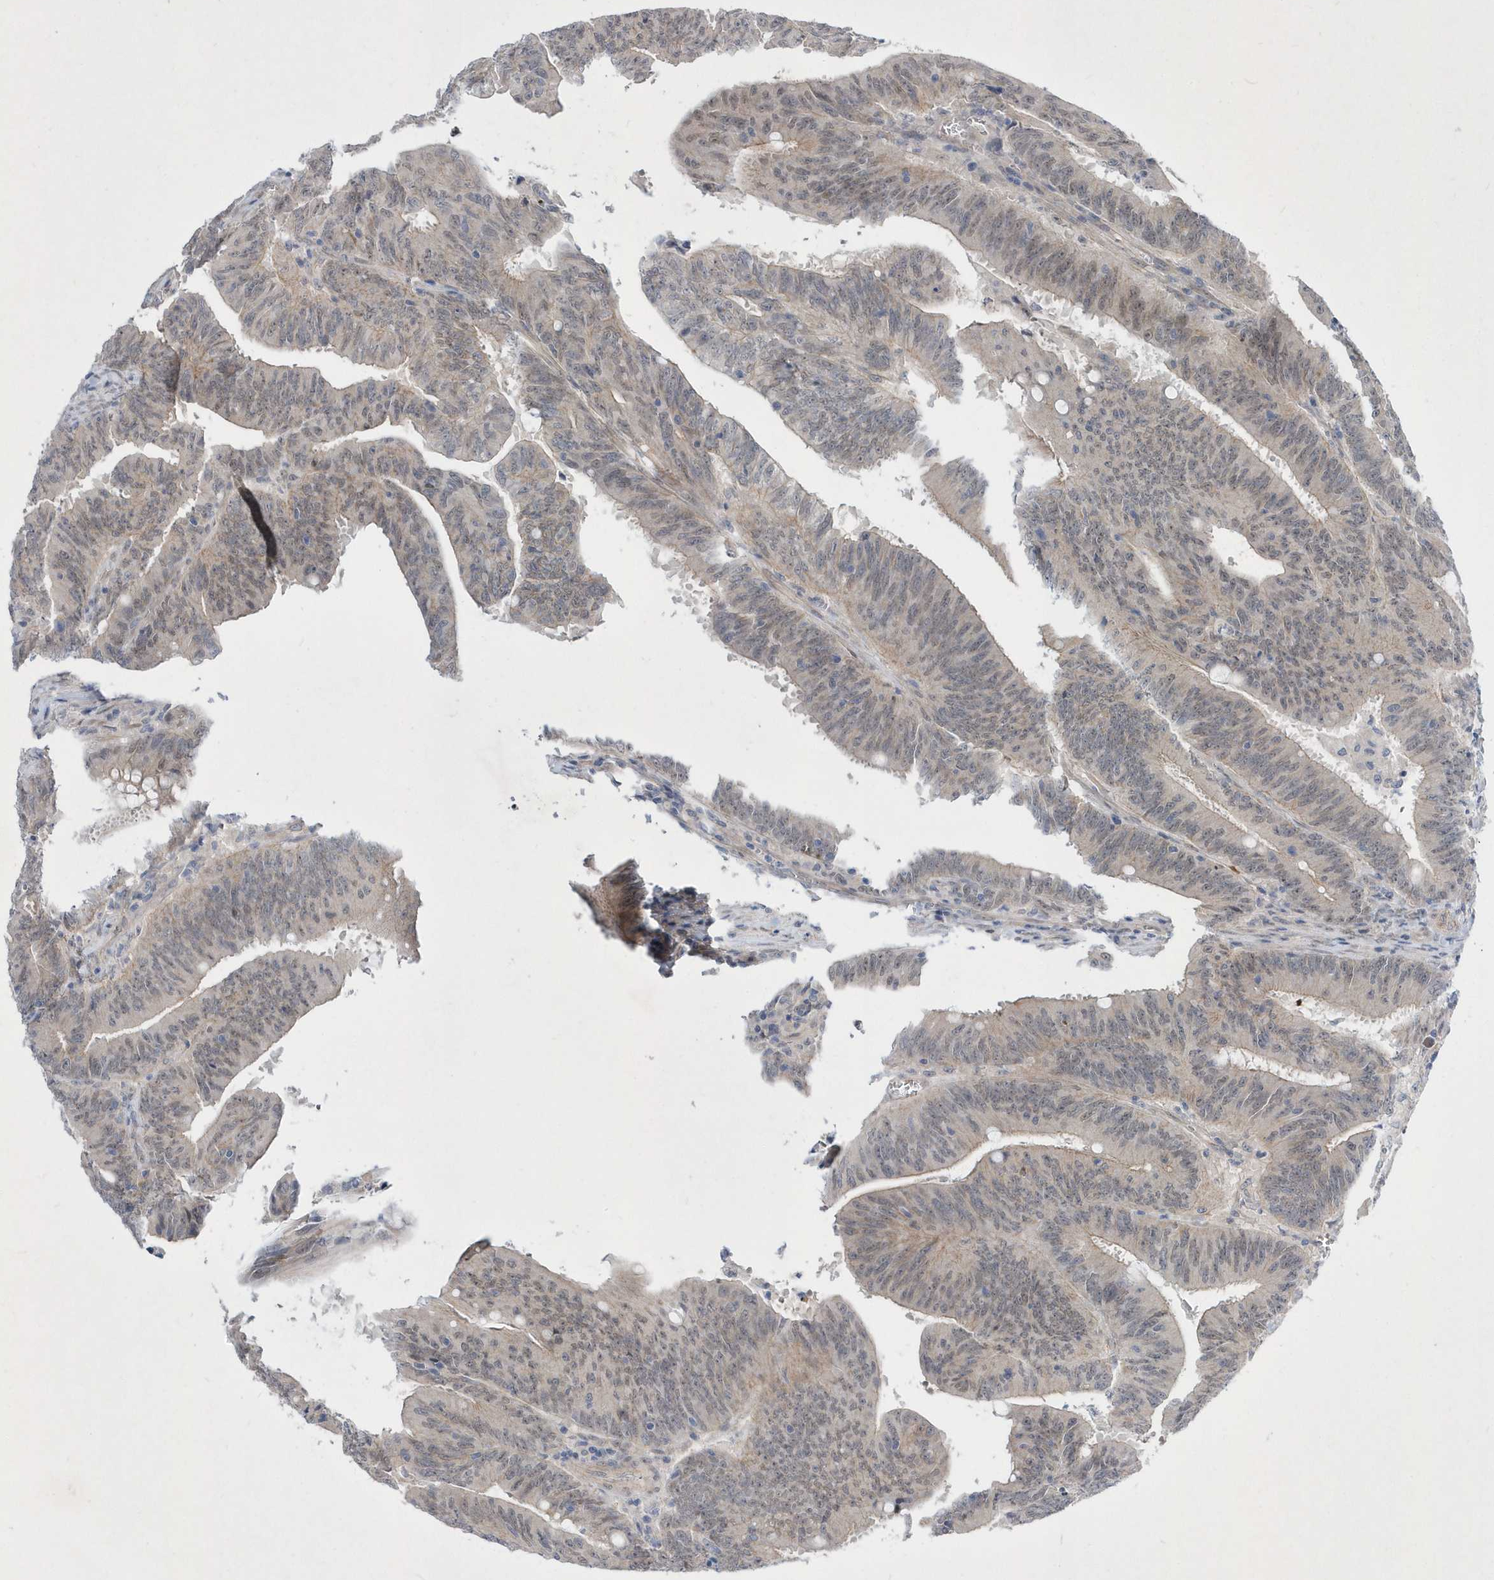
{"staining": {"intensity": "weak", "quantity": "25%-75%", "location": "nuclear"}, "tissue": "colorectal cancer", "cell_type": "Tumor cells", "image_type": "cancer", "snomed": [{"axis": "morphology", "description": "Adenocarcinoma, NOS"}, {"axis": "topography", "description": "Colon"}], "caption": "Protein staining shows weak nuclear staining in about 25%-75% of tumor cells in colorectal cancer (adenocarcinoma).", "gene": "ZNF875", "patient": {"sex": "male", "age": 45}}